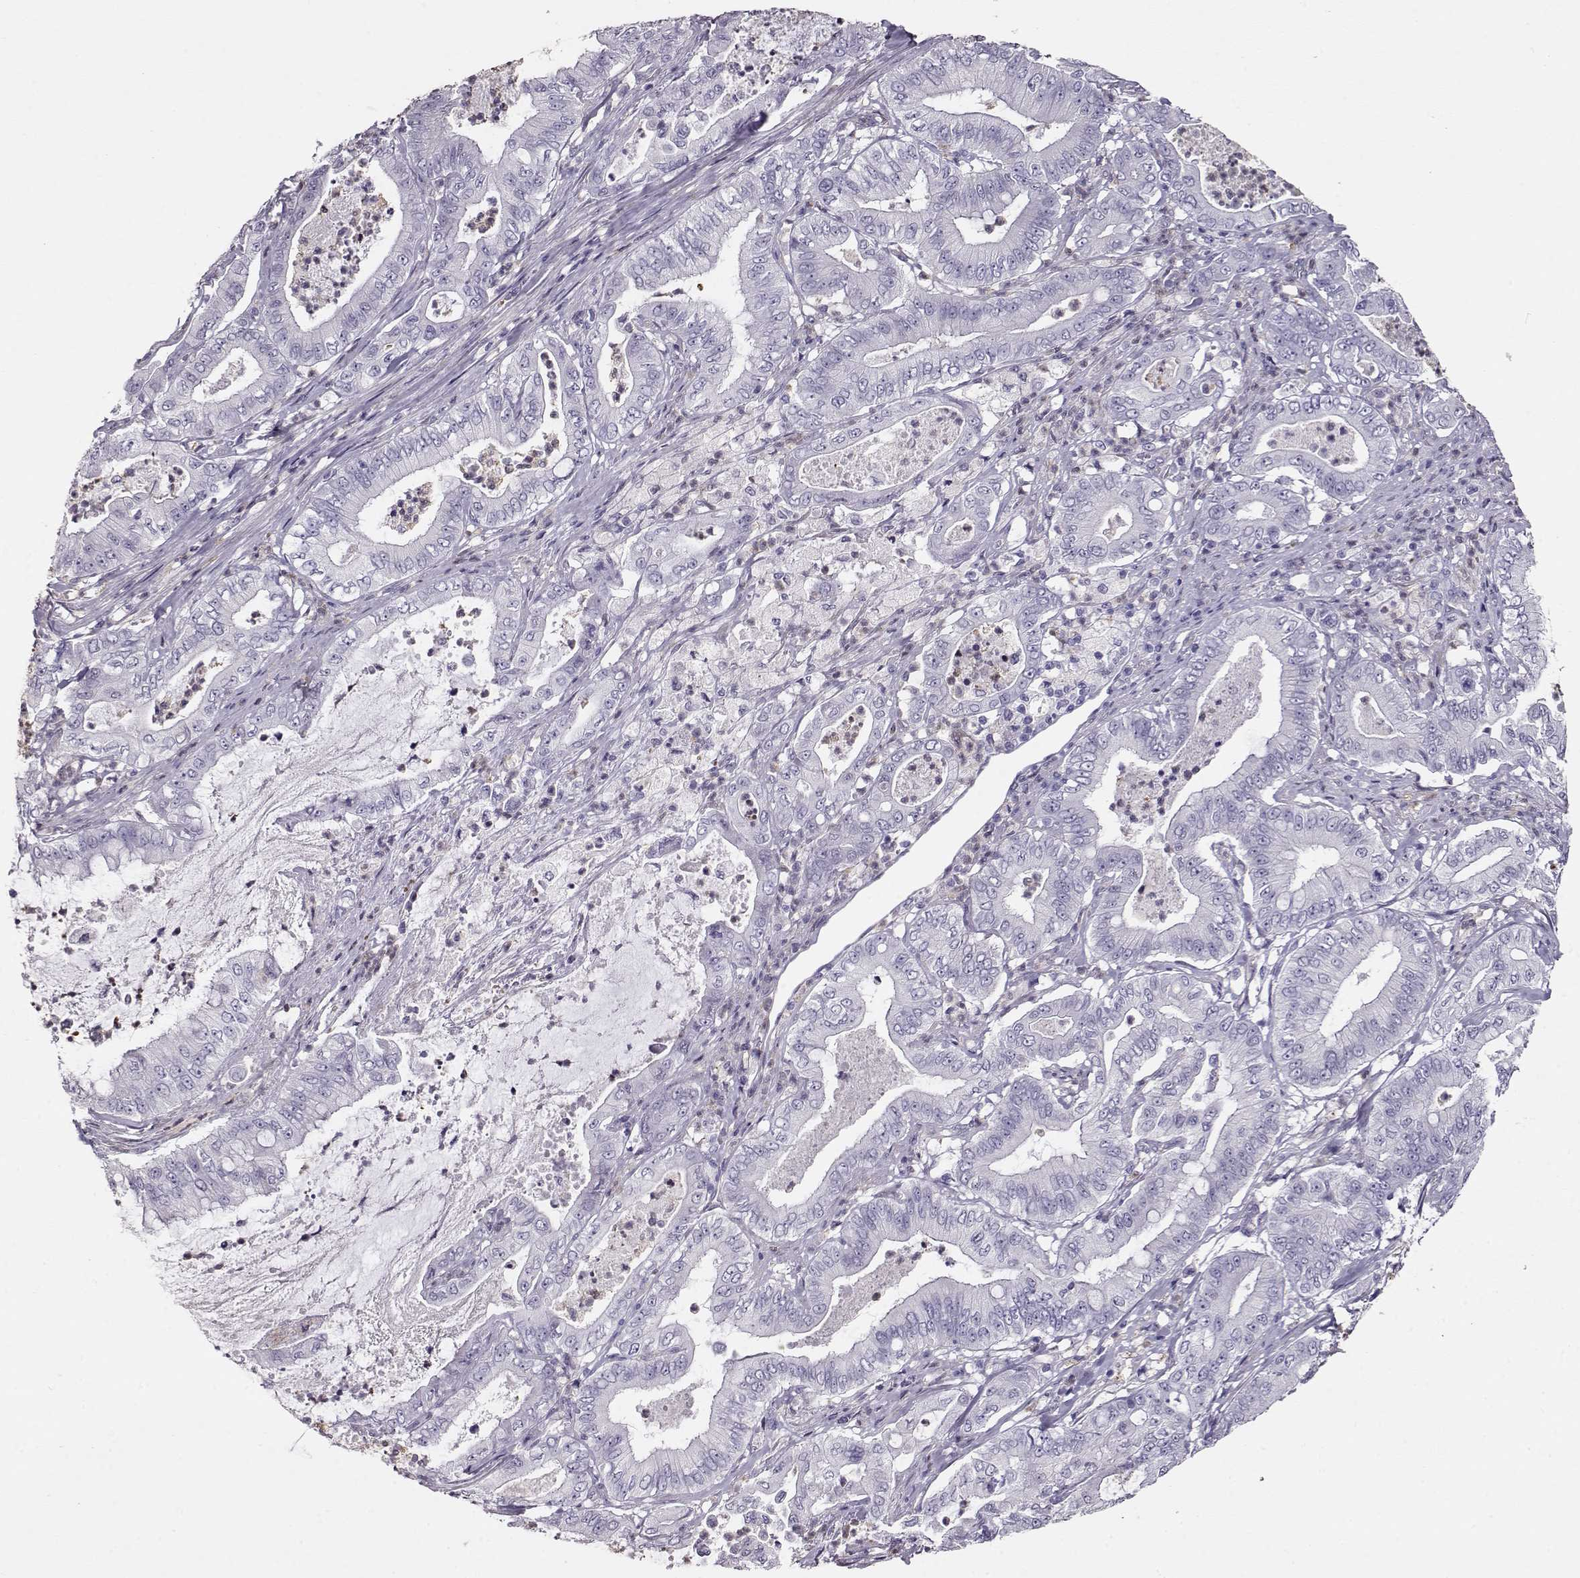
{"staining": {"intensity": "negative", "quantity": "none", "location": "none"}, "tissue": "pancreatic cancer", "cell_type": "Tumor cells", "image_type": "cancer", "snomed": [{"axis": "morphology", "description": "Adenocarcinoma, NOS"}, {"axis": "topography", "description": "Pancreas"}], "caption": "A micrograph of human pancreatic cancer (adenocarcinoma) is negative for staining in tumor cells. Nuclei are stained in blue.", "gene": "CCR8", "patient": {"sex": "male", "age": 71}}